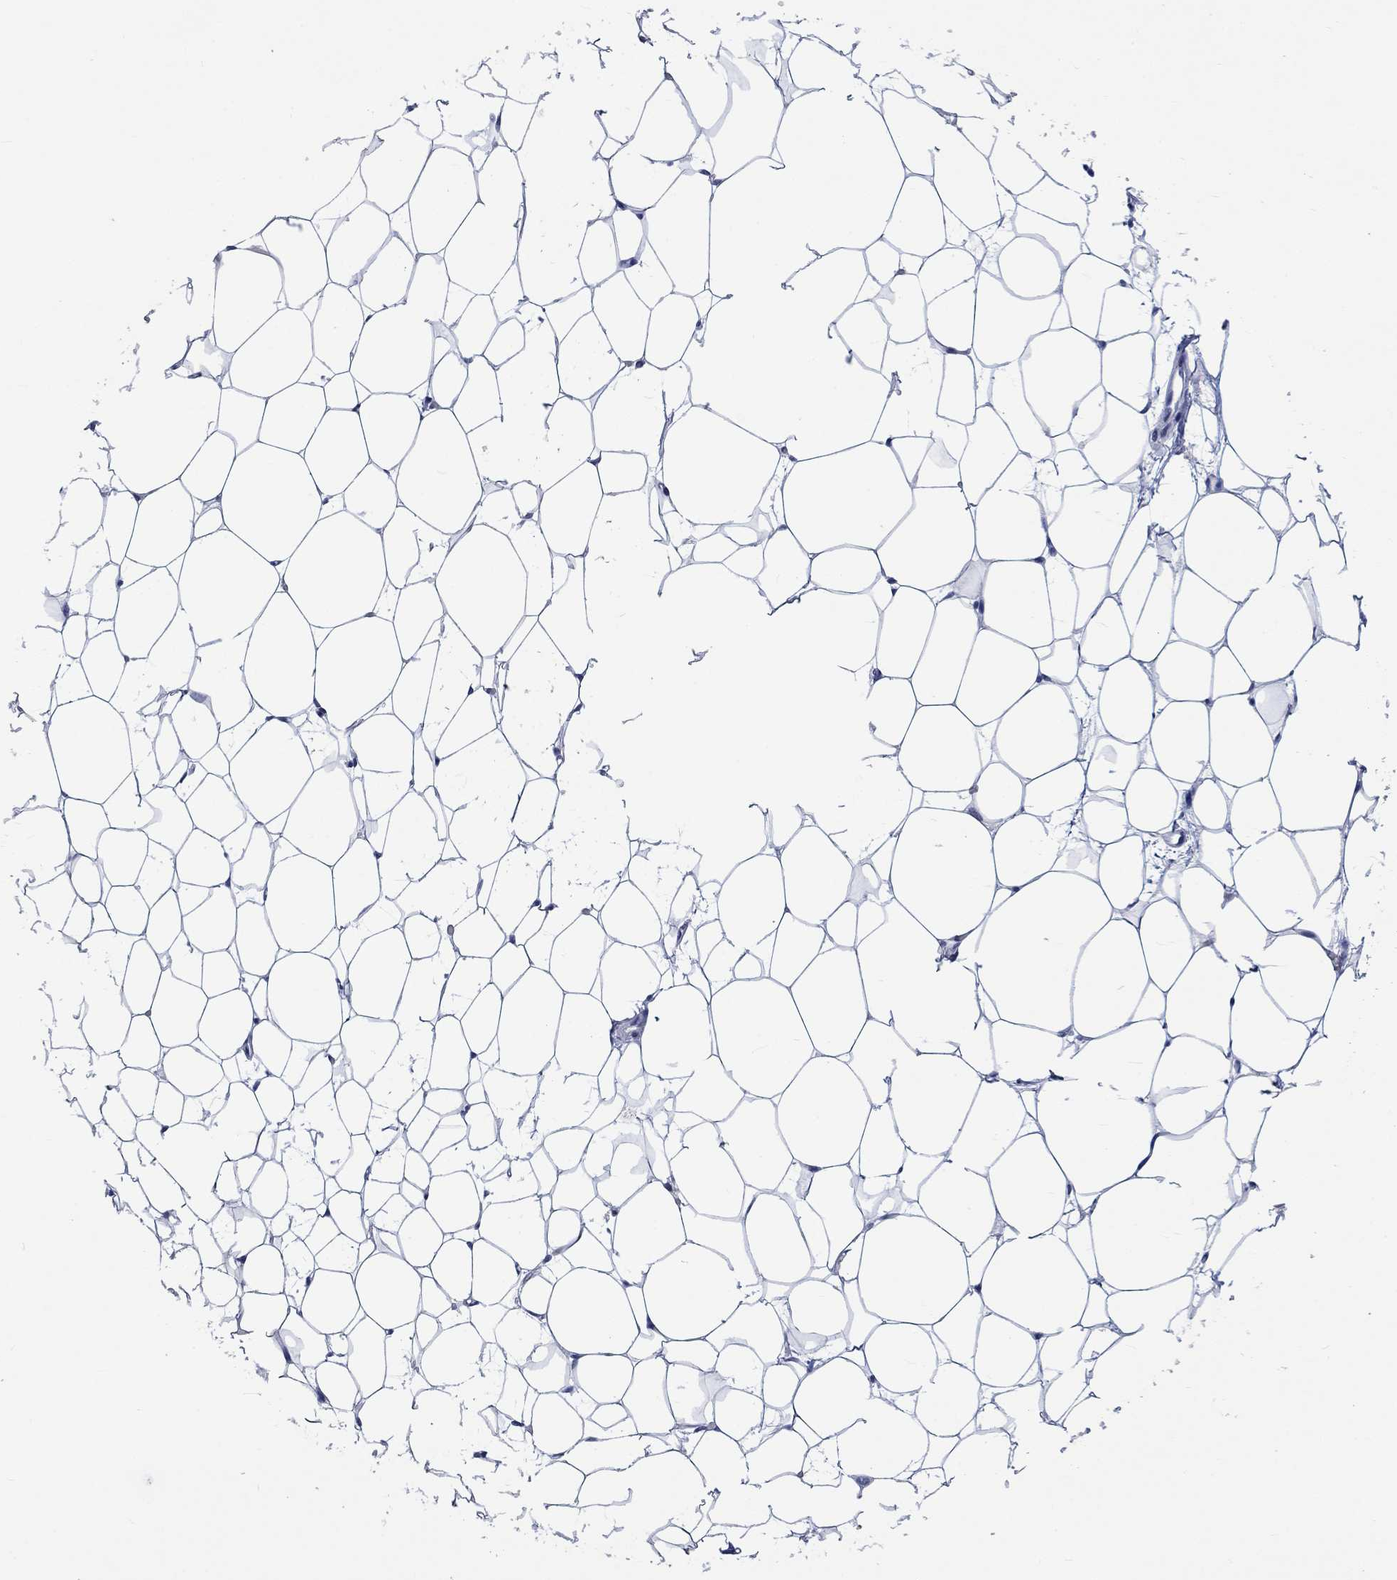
{"staining": {"intensity": "negative", "quantity": "none", "location": "none"}, "tissue": "breast", "cell_type": "Adipocytes", "image_type": "normal", "snomed": [{"axis": "morphology", "description": "Normal tissue, NOS"}, {"axis": "topography", "description": "Breast"}], "caption": "Immunohistochemistry (IHC) image of unremarkable human breast stained for a protein (brown), which exhibits no staining in adipocytes.", "gene": "CDCA2", "patient": {"sex": "female", "age": 37}}